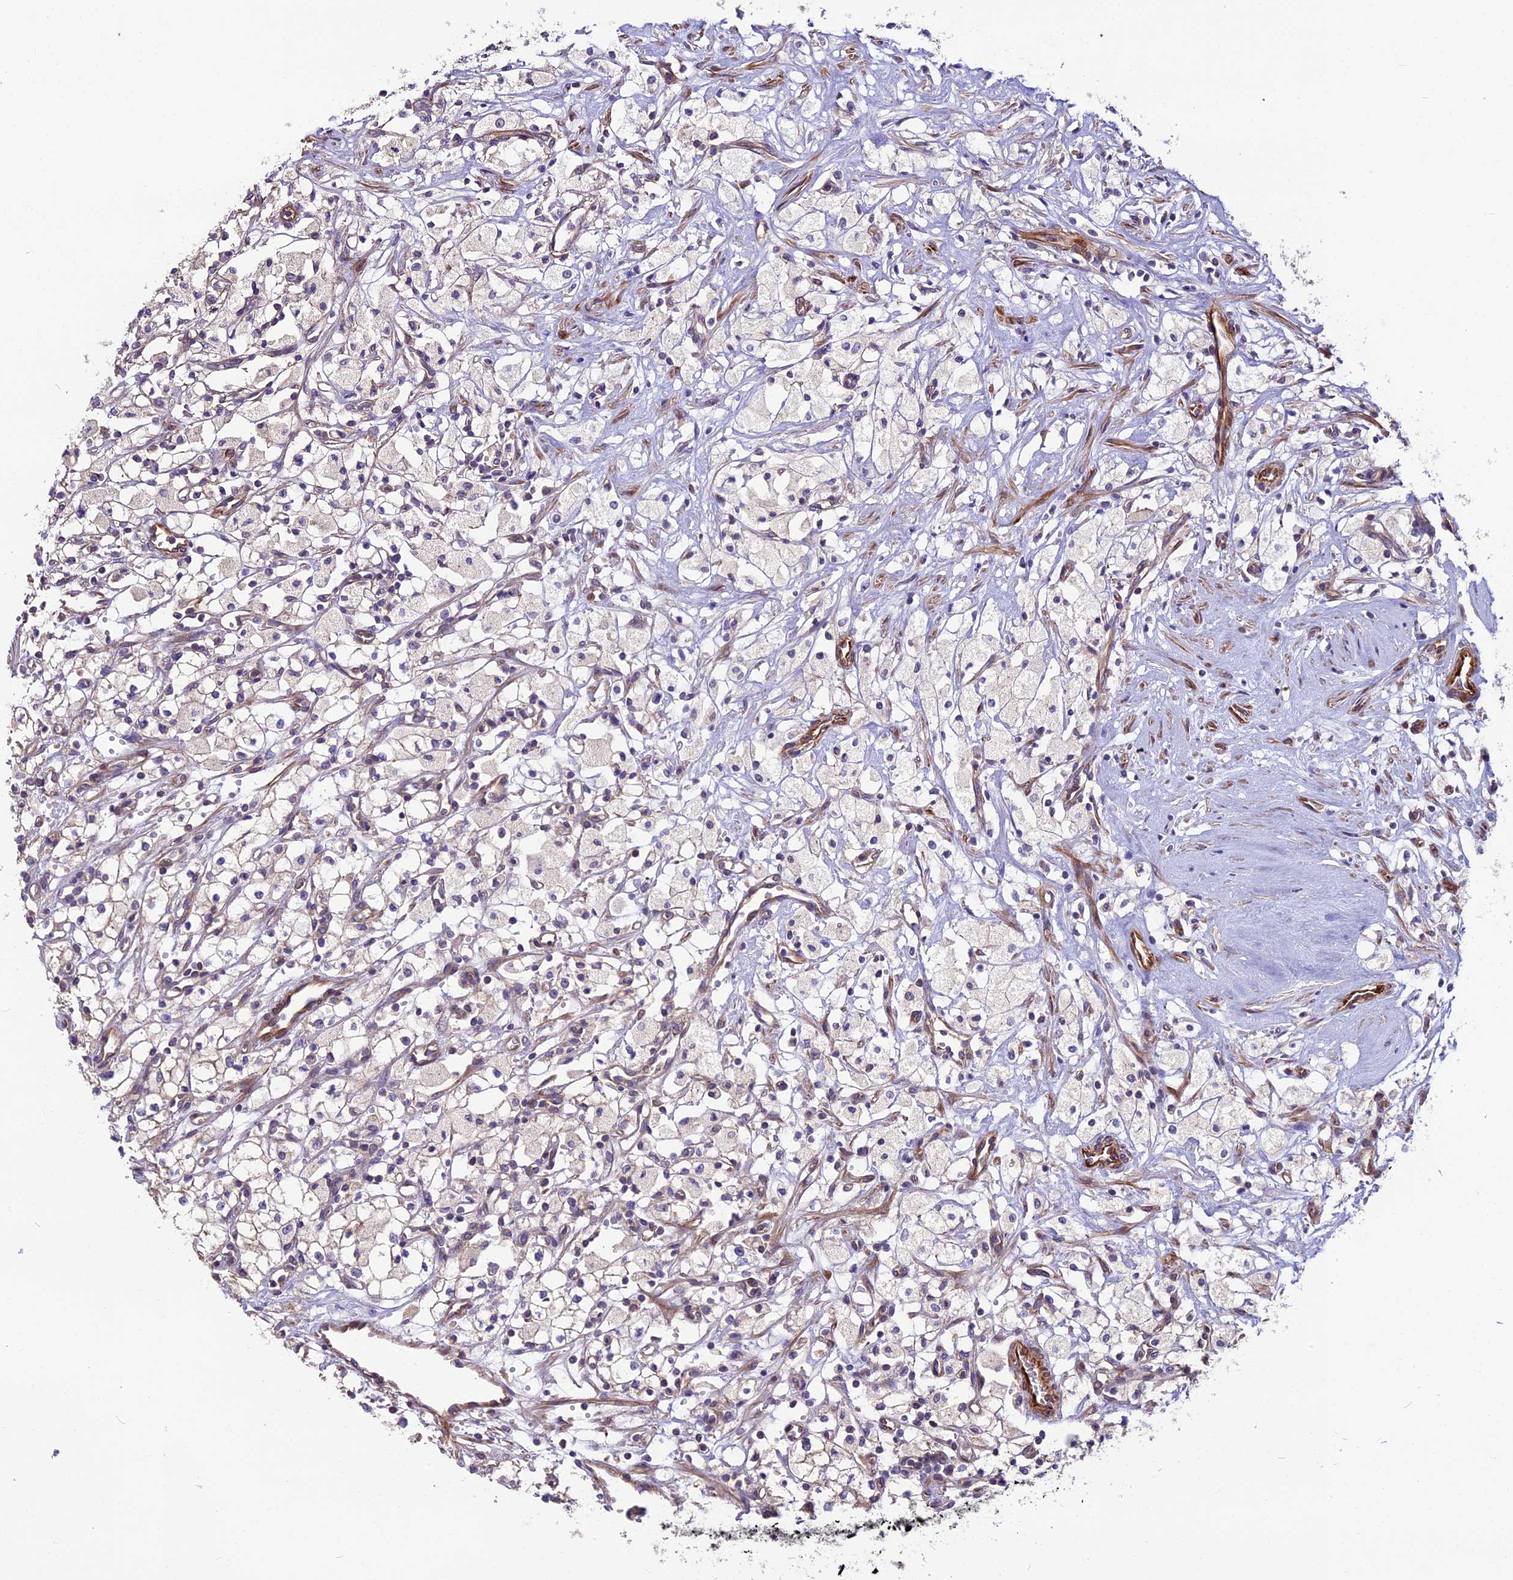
{"staining": {"intensity": "negative", "quantity": "none", "location": "none"}, "tissue": "renal cancer", "cell_type": "Tumor cells", "image_type": "cancer", "snomed": [{"axis": "morphology", "description": "Adenocarcinoma, NOS"}, {"axis": "topography", "description": "Kidney"}], "caption": "Photomicrograph shows no protein expression in tumor cells of renal cancer (adenocarcinoma) tissue.", "gene": "ANO3", "patient": {"sex": "male", "age": 59}}